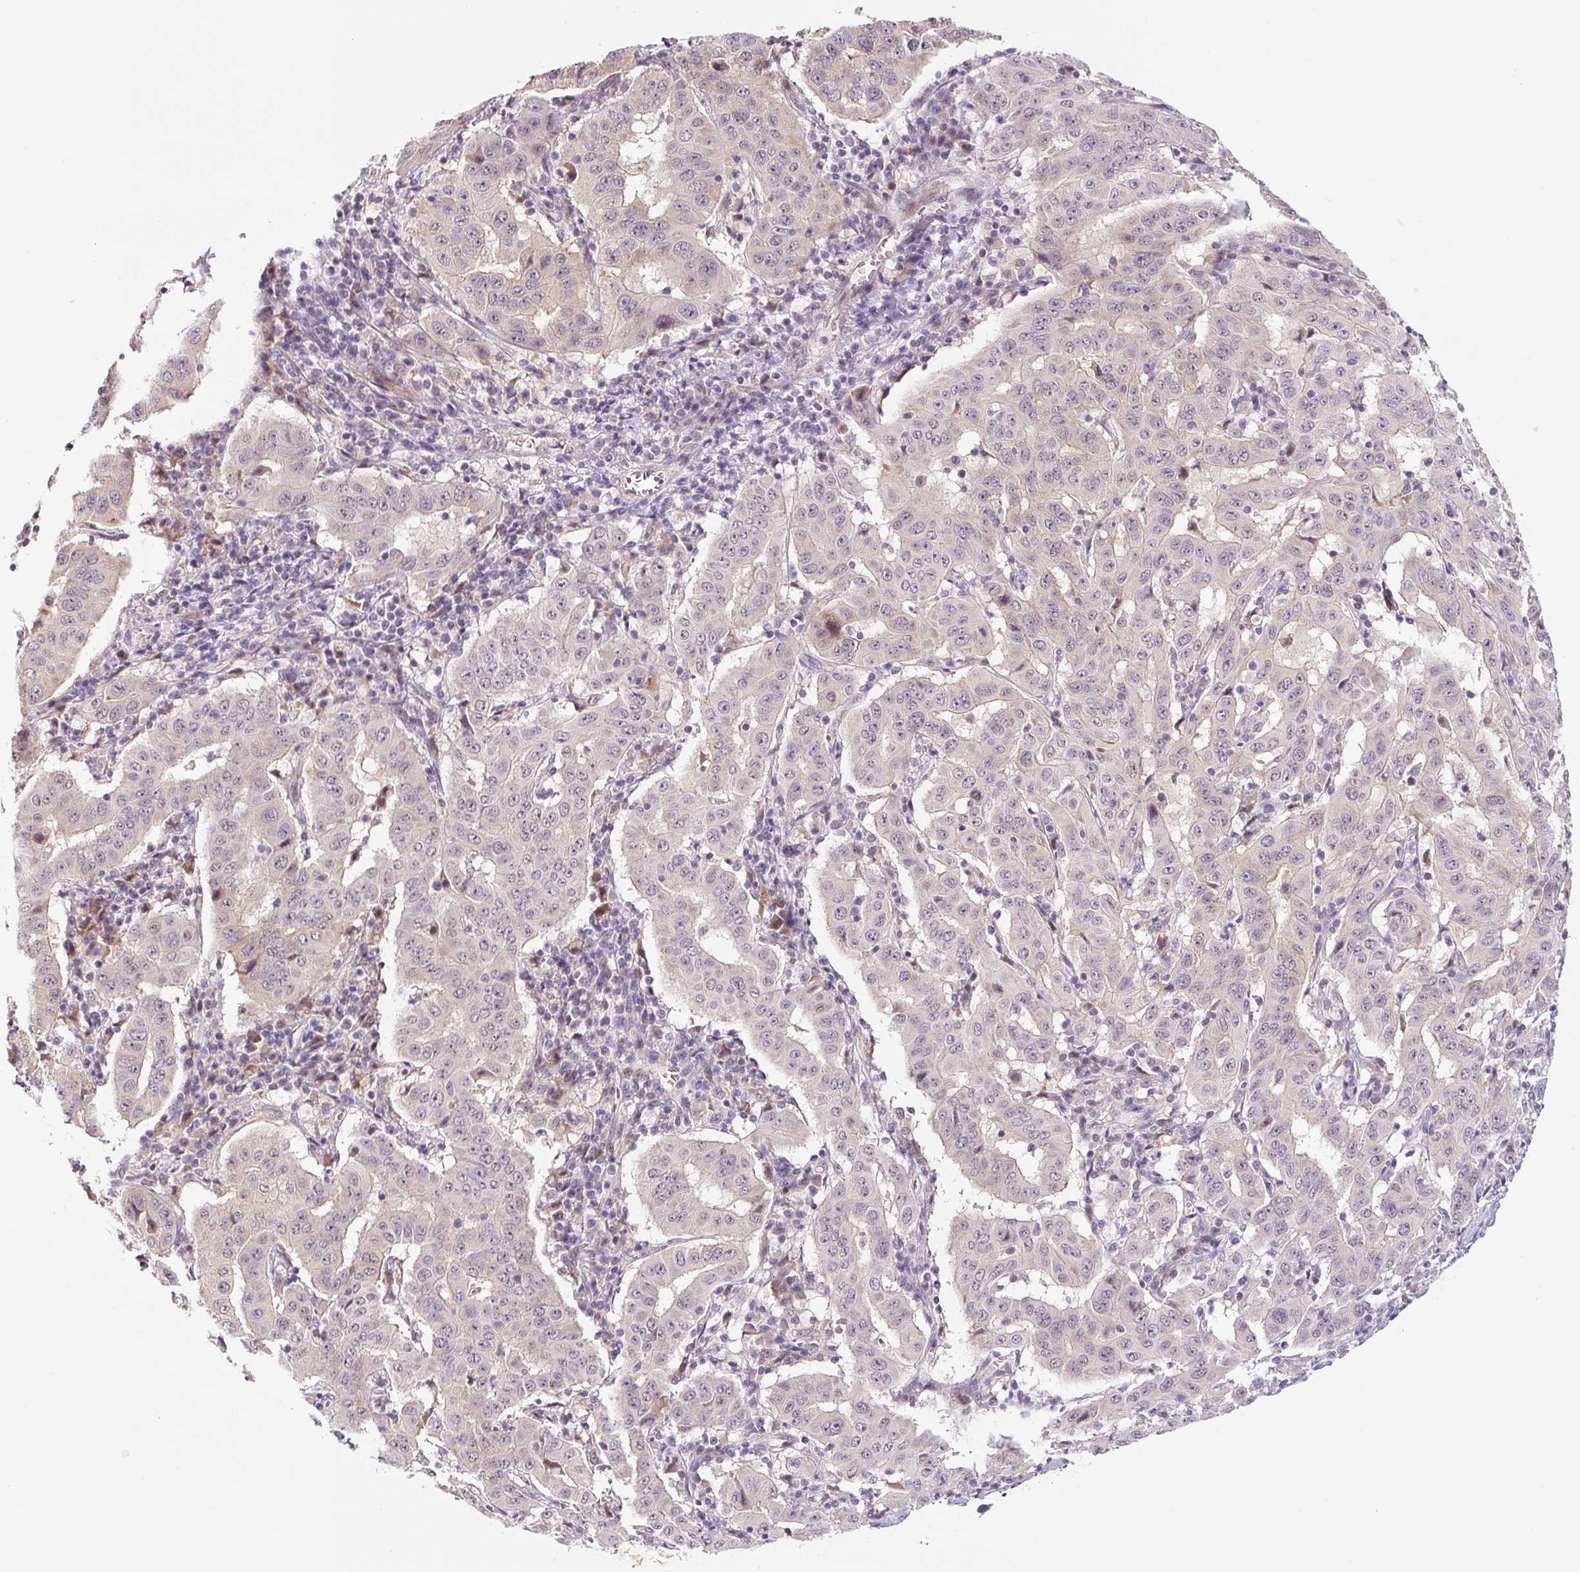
{"staining": {"intensity": "negative", "quantity": "none", "location": "none"}, "tissue": "pancreatic cancer", "cell_type": "Tumor cells", "image_type": "cancer", "snomed": [{"axis": "morphology", "description": "Adenocarcinoma, NOS"}, {"axis": "topography", "description": "Pancreas"}], "caption": "Protein analysis of pancreatic cancer (adenocarcinoma) displays no significant expression in tumor cells. The staining is performed using DAB brown chromogen with nuclei counter-stained in using hematoxylin.", "gene": "PRKAA2", "patient": {"sex": "male", "age": 63}}